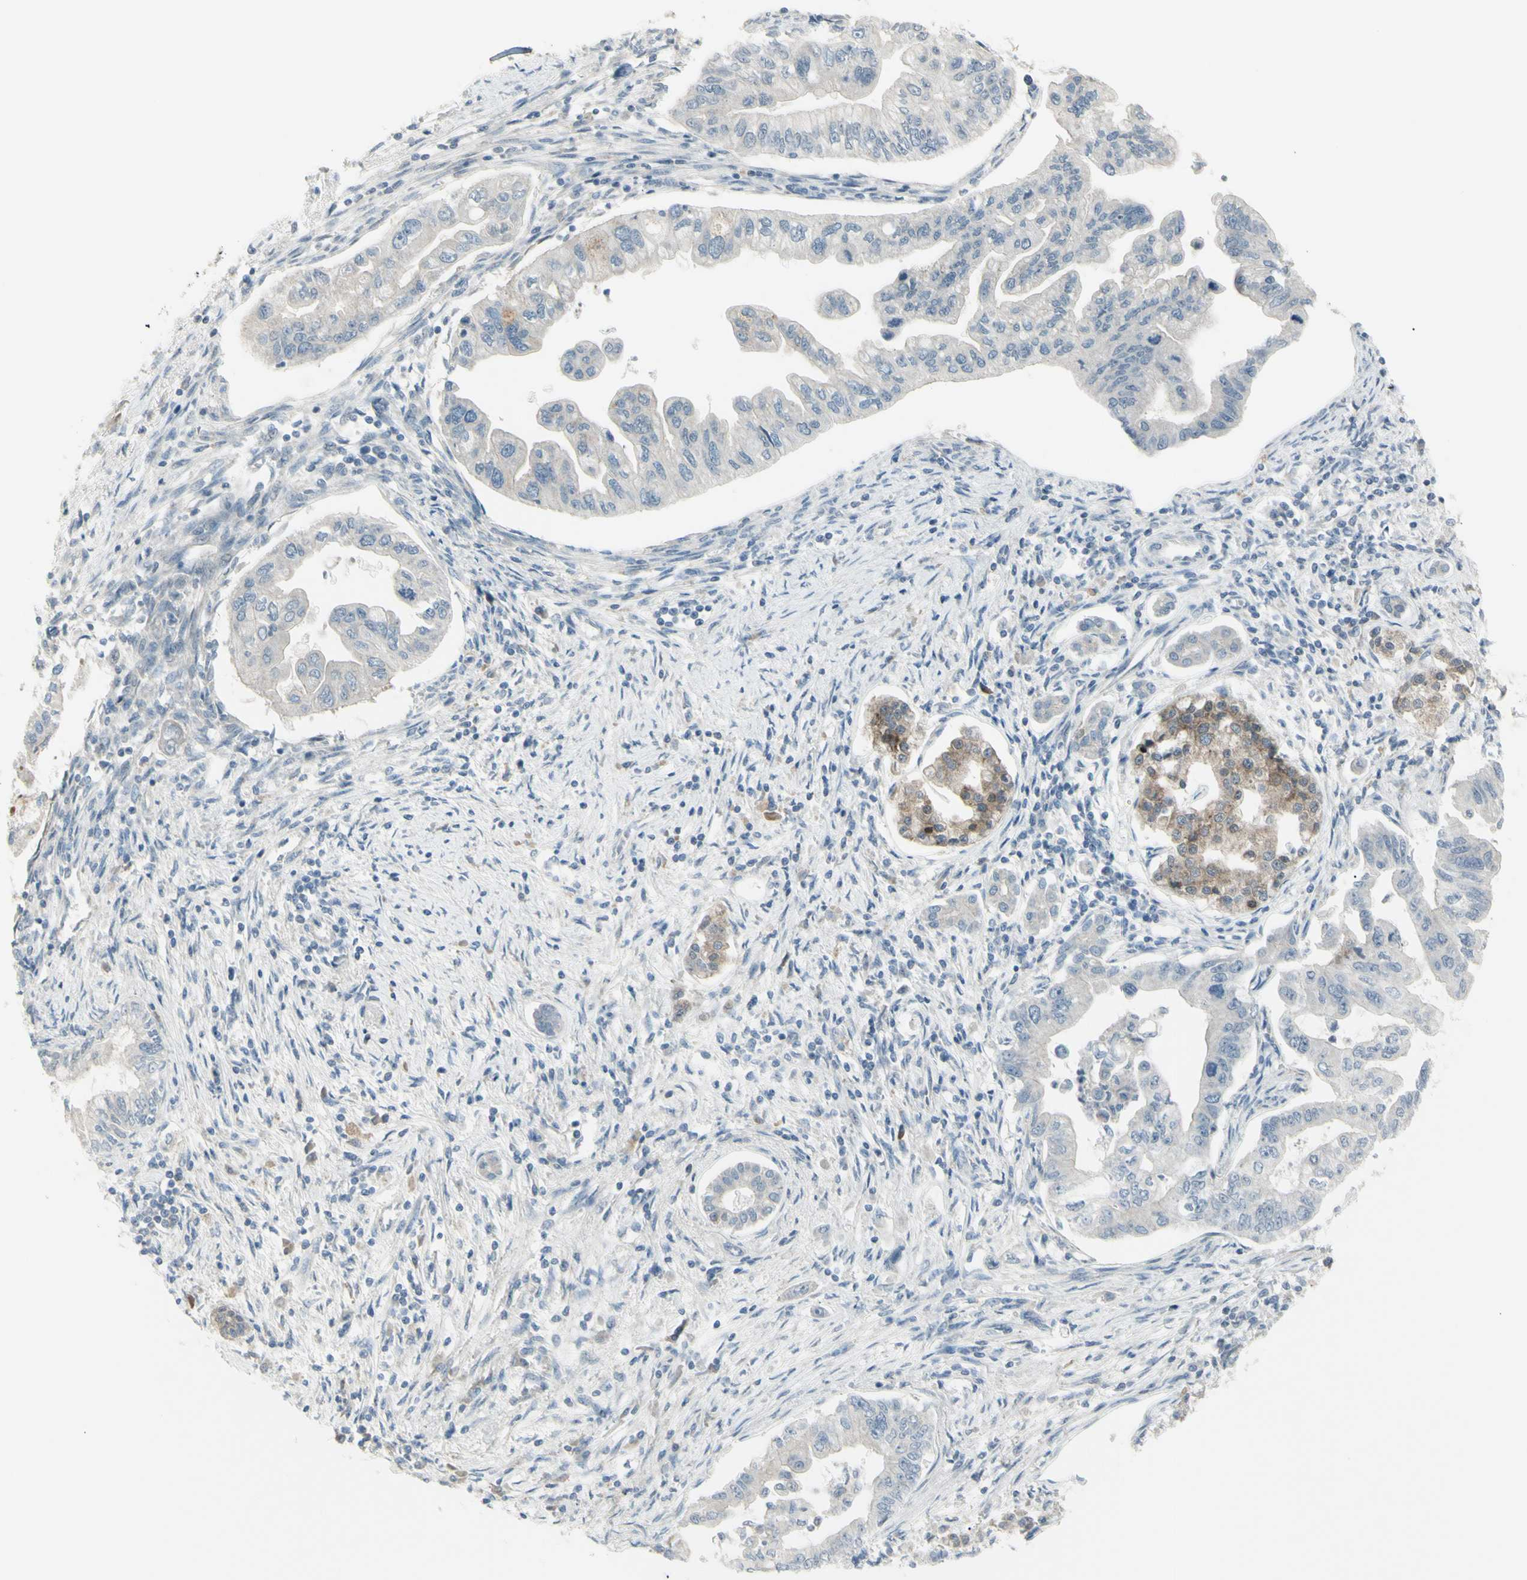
{"staining": {"intensity": "negative", "quantity": "none", "location": "none"}, "tissue": "pancreatic cancer", "cell_type": "Tumor cells", "image_type": "cancer", "snomed": [{"axis": "morphology", "description": "Normal tissue, NOS"}, {"axis": "topography", "description": "Pancreas"}], "caption": "IHC image of pancreatic cancer stained for a protein (brown), which shows no staining in tumor cells.", "gene": "SH3GL2", "patient": {"sex": "male", "age": 42}}